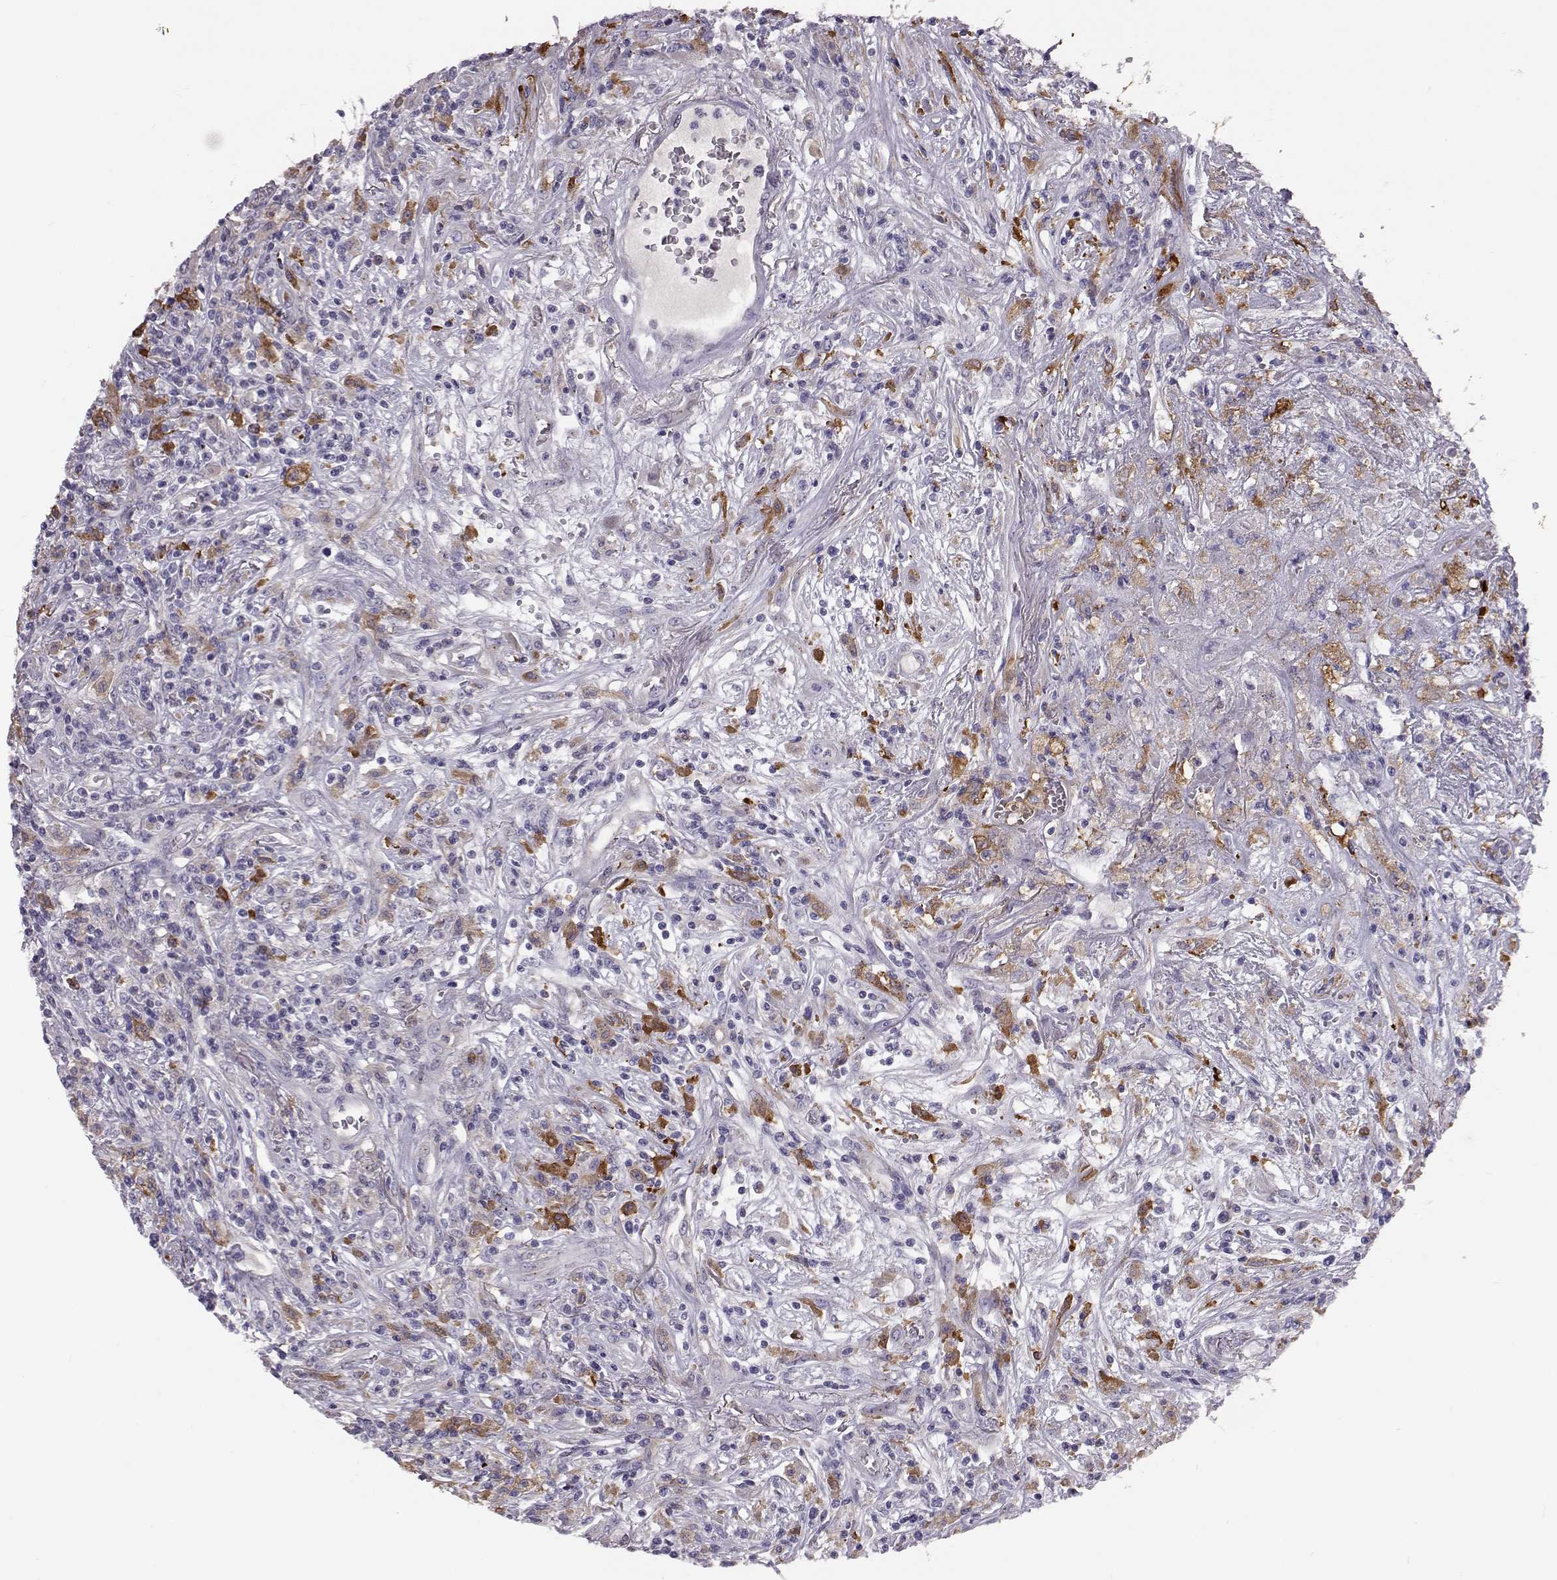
{"staining": {"intensity": "negative", "quantity": "none", "location": "none"}, "tissue": "lymphoma", "cell_type": "Tumor cells", "image_type": "cancer", "snomed": [{"axis": "morphology", "description": "Malignant lymphoma, non-Hodgkin's type, High grade"}, {"axis": "topography", "description": "Lung"}], "caption": "Immunohistochemistry (IHC) image of human malignant lymphoma, non-Hodgkin's type (high-grade) stained for a protein (brown), which reveals no positivity in tumor cells.", "gene": "ADGRG5", "patient": {"sex": "male", "age": 79}}